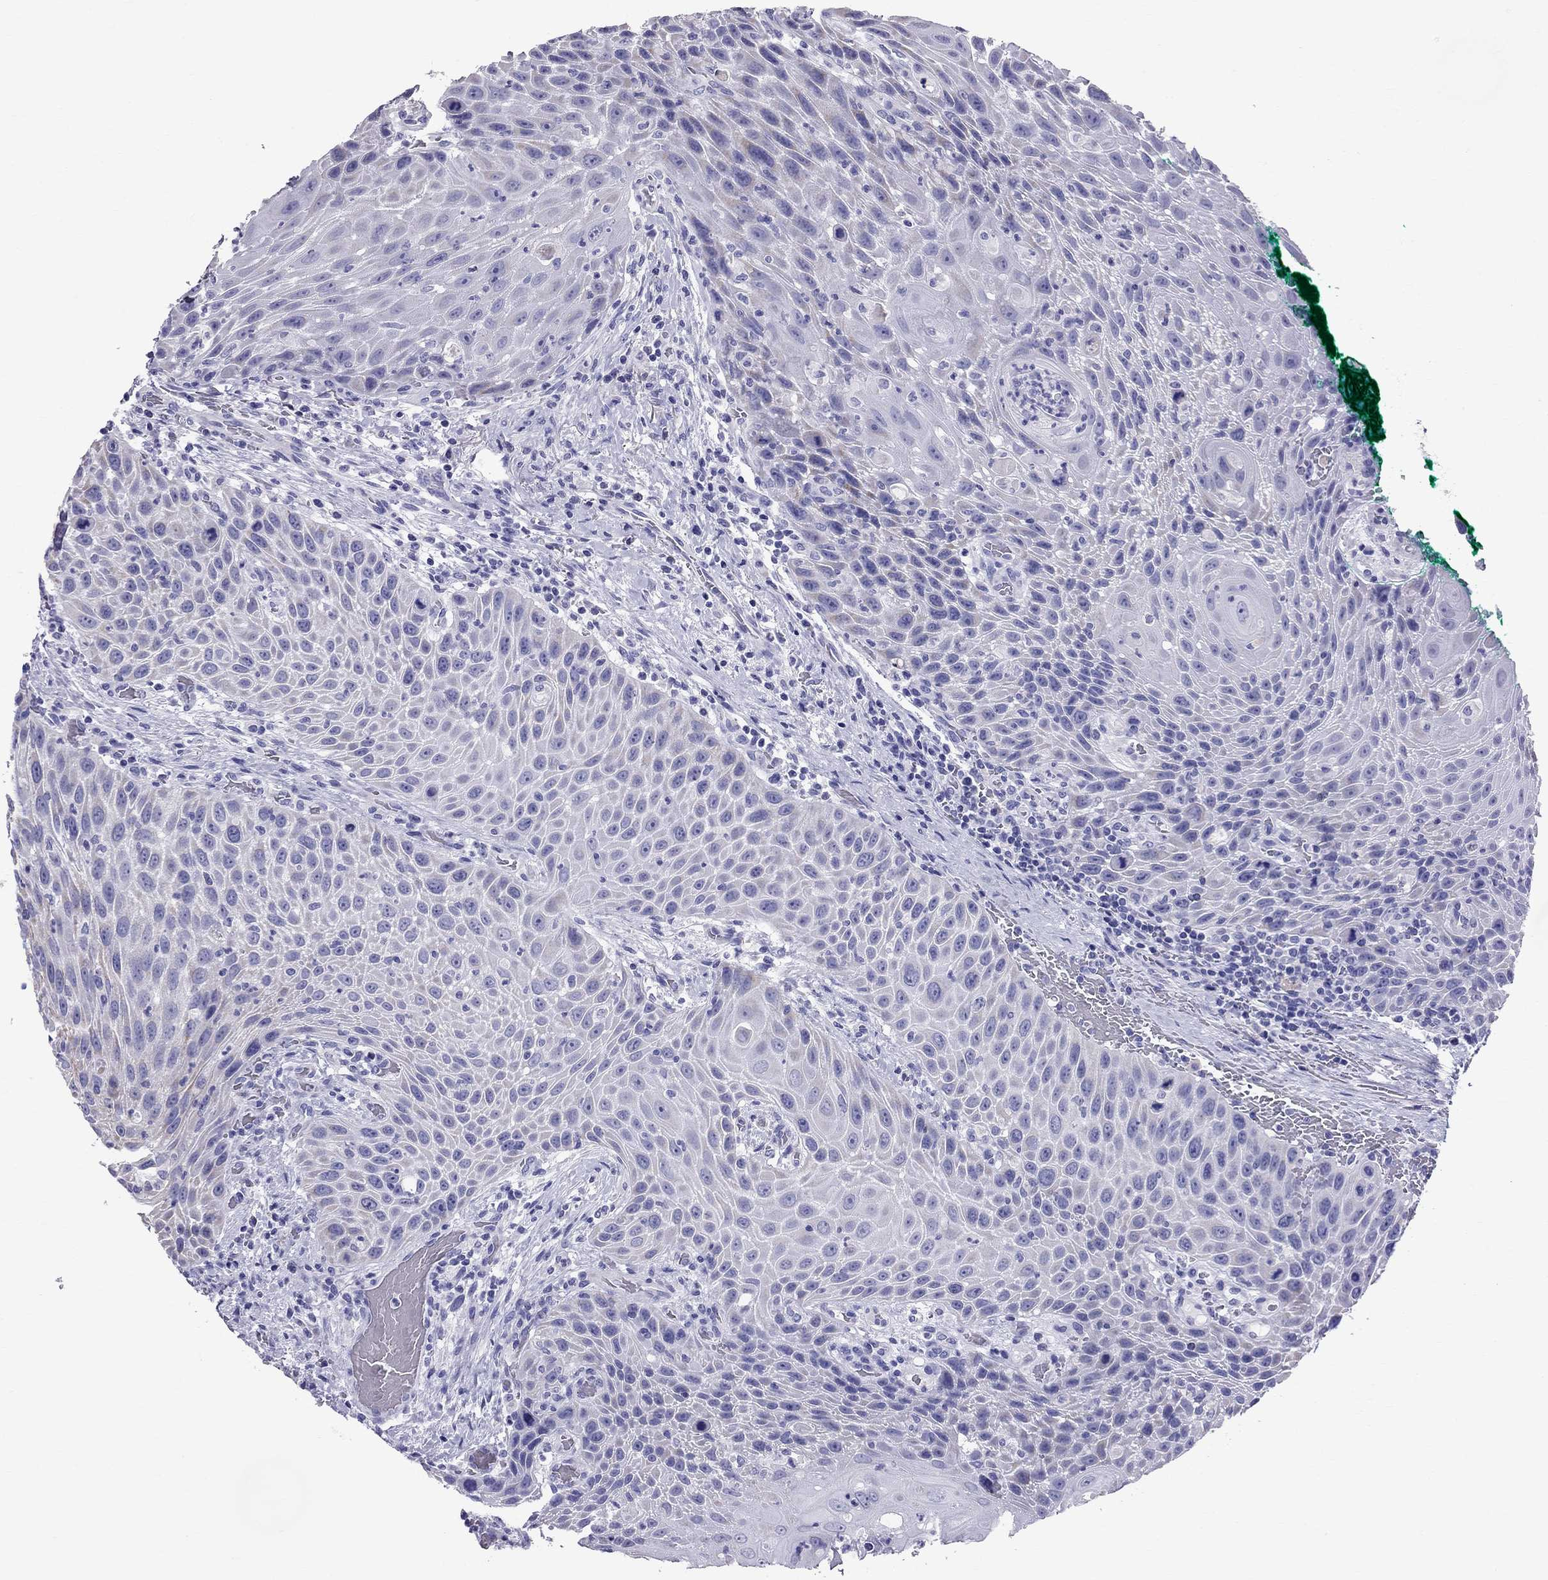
{"staining": {"intensity": "negative", "quantity": "none", "location": "none"}, "tissue": "head and neck cancer", "cell_type": "Tumor cells", "image_type": "cancer", "snomed": [{"axis": "morphology", "description": "Squamous cell carcinoma, NOS"}, {"axis": "topography", "description": "Head-Neck"}], "caption": "Protein analysis of squamous cell carcinoma (head and neck) exhibits no significant staining in tumor cells.", "gene": "TTLL13", "patient": {"sex": "male", "age": 69}}